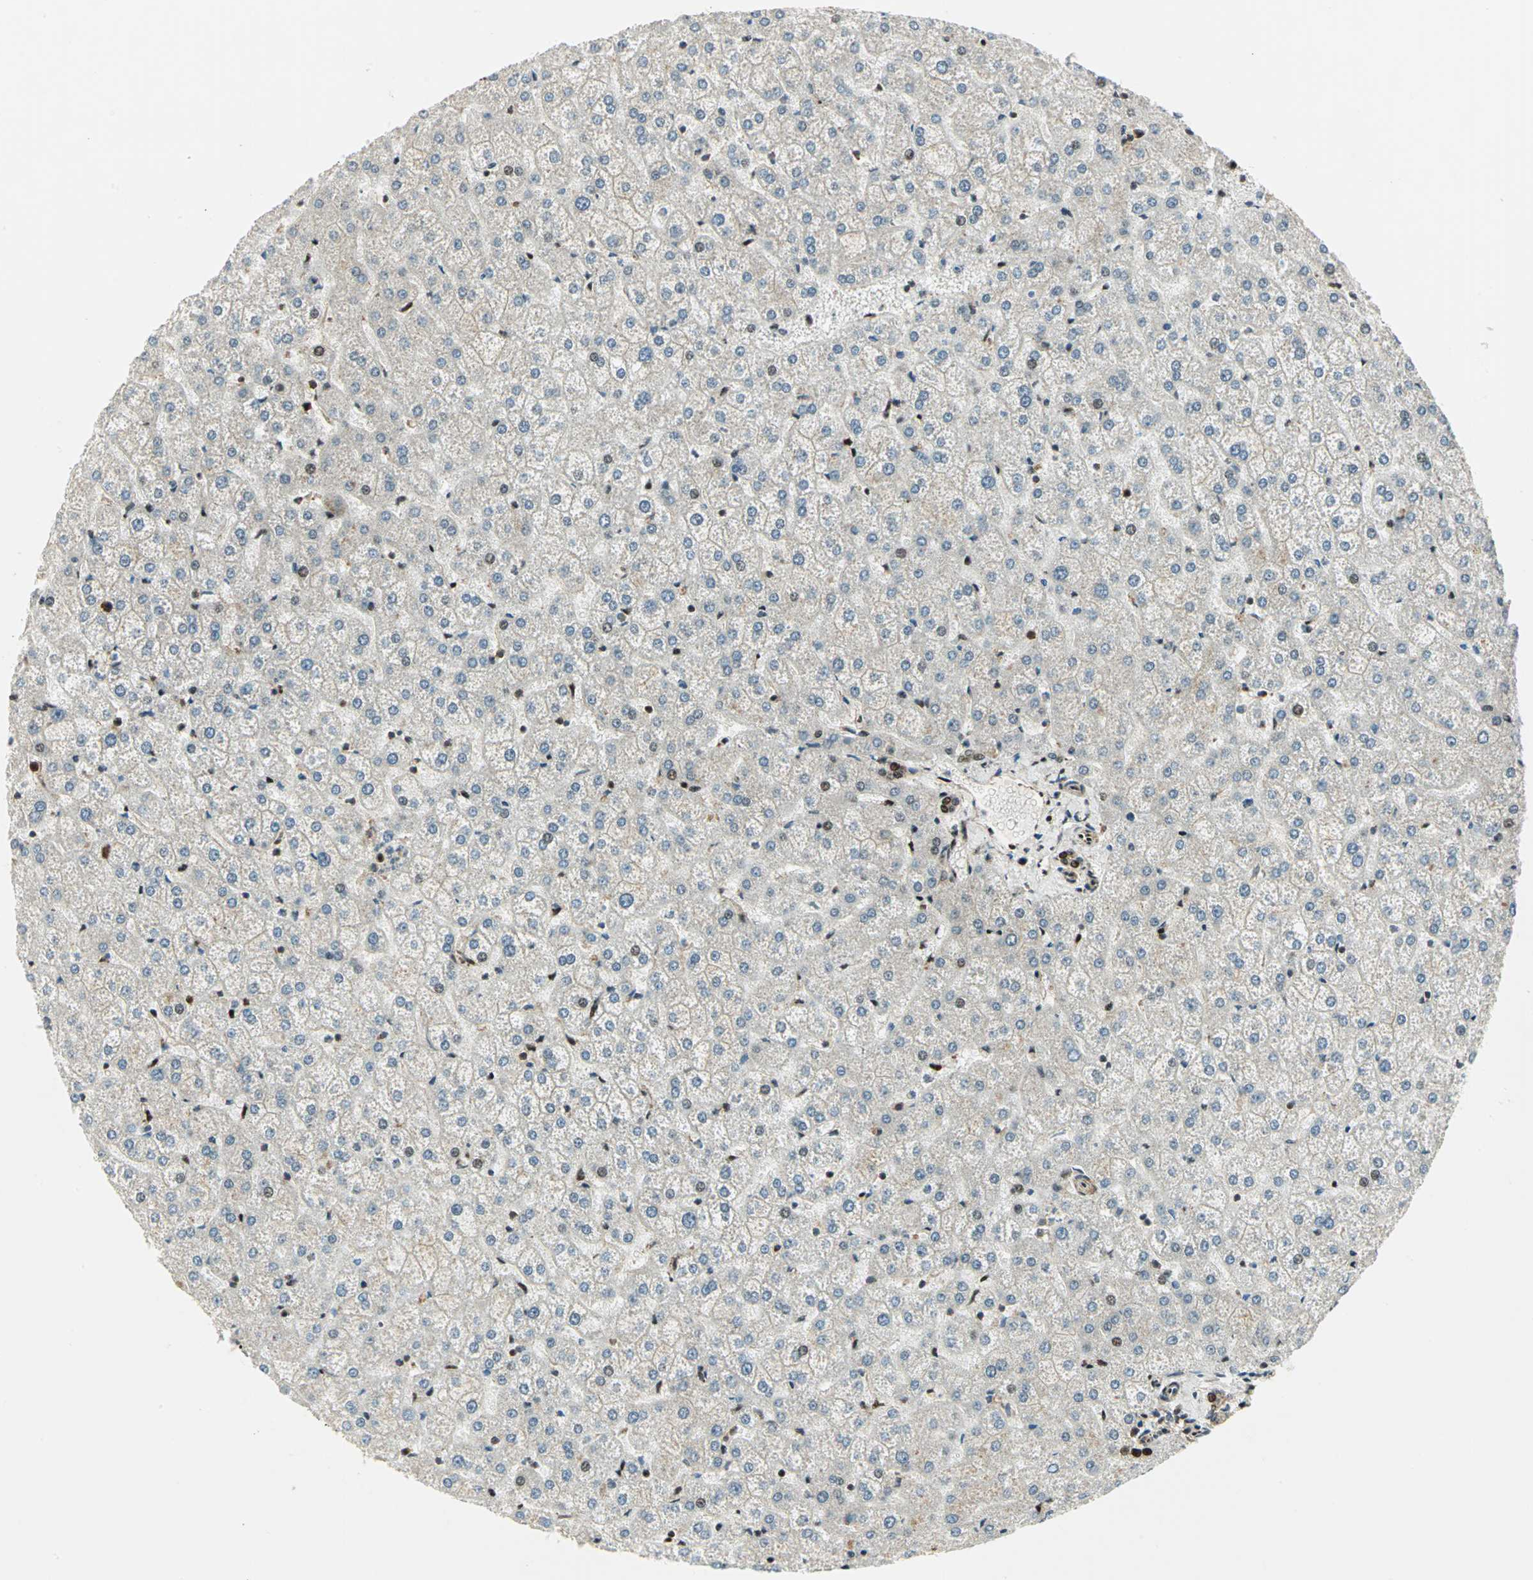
{"staining": {"intensity": "strong", "quantity": ">75%", "location": "cytoplasmic/membranous,nuclear"}, "tissue": "liver", "cell_type": "Cholangiocytes", "image_type": "normal", "snomed": [{"axis": "morphology", "description": "Normal tissue, NOS"}, {"axis": "topography", "description": "Liver"}], "caption": "This micrograph demonstrates benign liver stained with immunohistochemistry (IHC) to label a protein in brown. The cytoplasmic/membranous,nuclear of cholangiocytes show strong positivity for the protein. Nuclei are counter-stained blue.", "gene": "COPS5", "patient": {"sex": "female", "age": 32}}